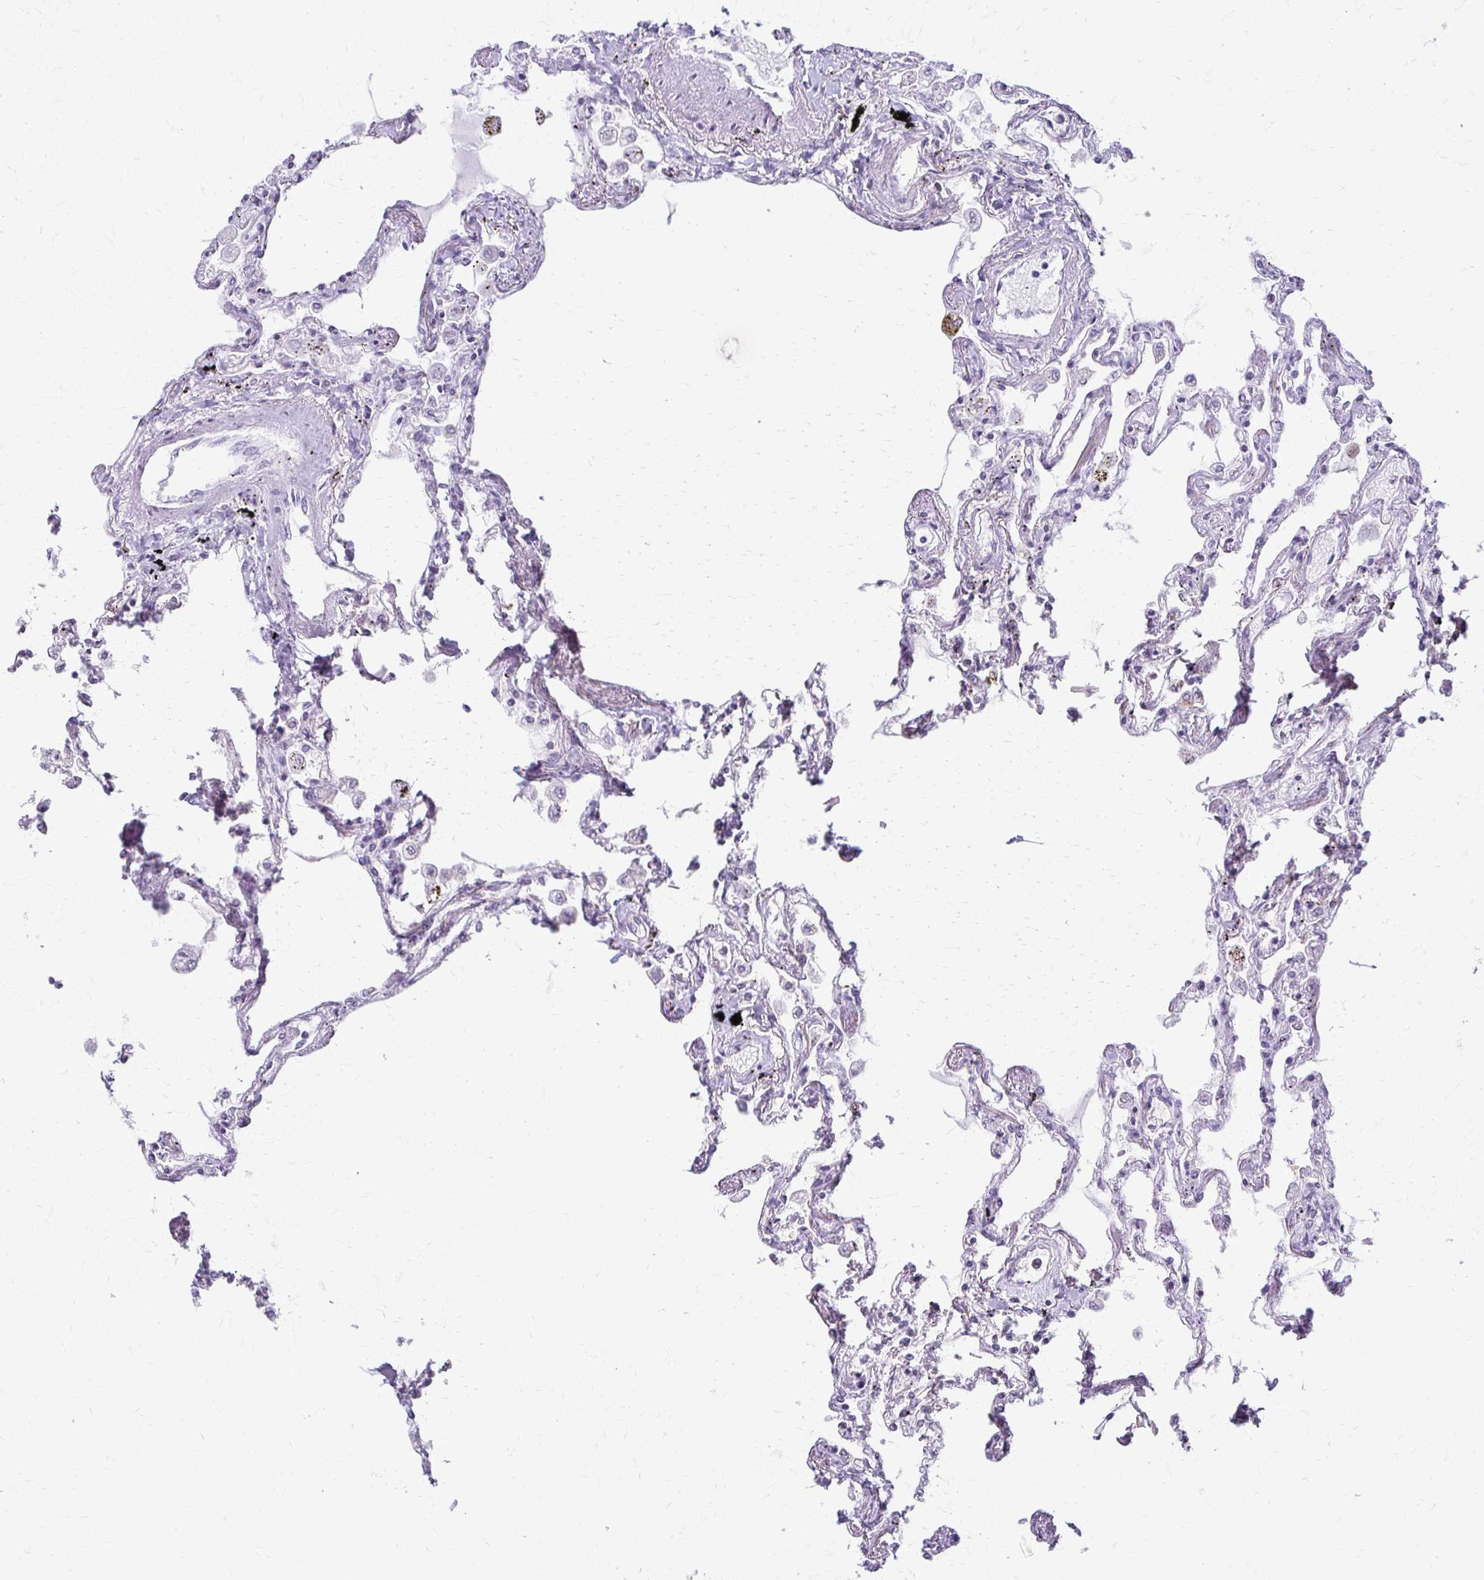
{"staining": {"intensity": "negative", "quantity": "none", "location": "none"}, "tissue": "lung", "cell_type": "Alveolar cells", "image_type": "normal", "snomed": [{"axis": "morphology", "description": "Normal tissue, NOS"}, {"axis": "morphology", "description": "Adenocarcinoma, NOS"}, {"axis": "topography", "description": "Cartilage tissue"}, {"axis": "topography", "description": "Lung"}], "caption": "Unremarkable lung was stained to show a protein in brown. There is no significant expression in alveolar cells. (DAB (3,3'-diaminobenzidine) immunohistochemistry (IHC) visualized using brightfield microscopy, high magnification).", "gene": "FCGR2A", "patient": {"sex": "female", "age": 67}}